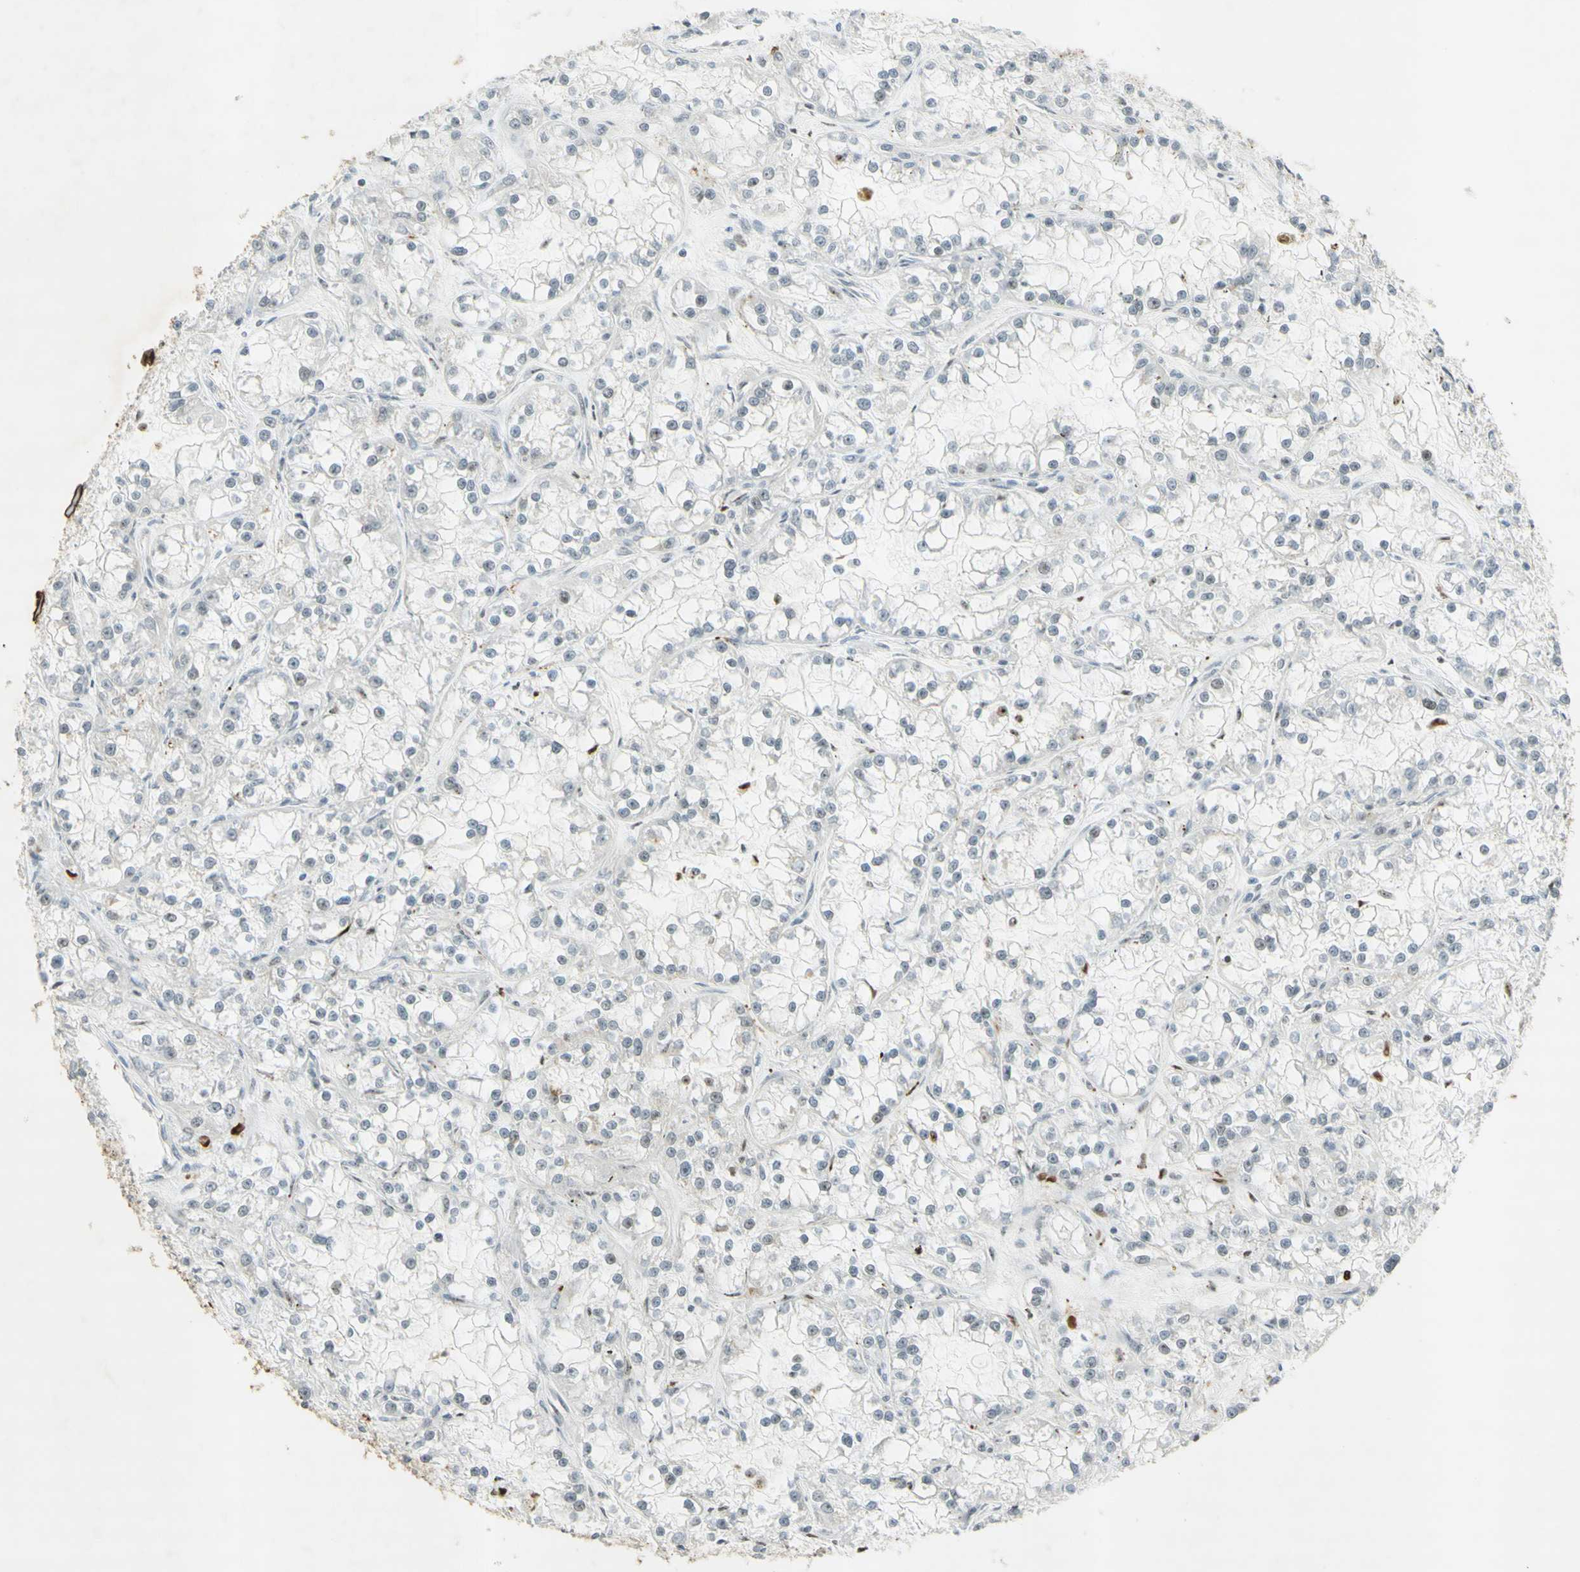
{"staining": {"intensity": "moderate", "quantity": "<25%", "location": "nuclear"}, "tissue": "renal cancer", "cell_type": "Tumor cells", "image_type": "cancer", "snomed": [{"axis": "morphology", "description": "Adenocarcinoma, NOS"}, {"axis": "topography", "description": "Kidney"}], "caption": "Renal adenocarcinoma stained with IHC reveals moderate nuclear positivity in about <25% of tumor cells.", "gene": "IRF1", "patient": {"sex": "female", "age": 52}}